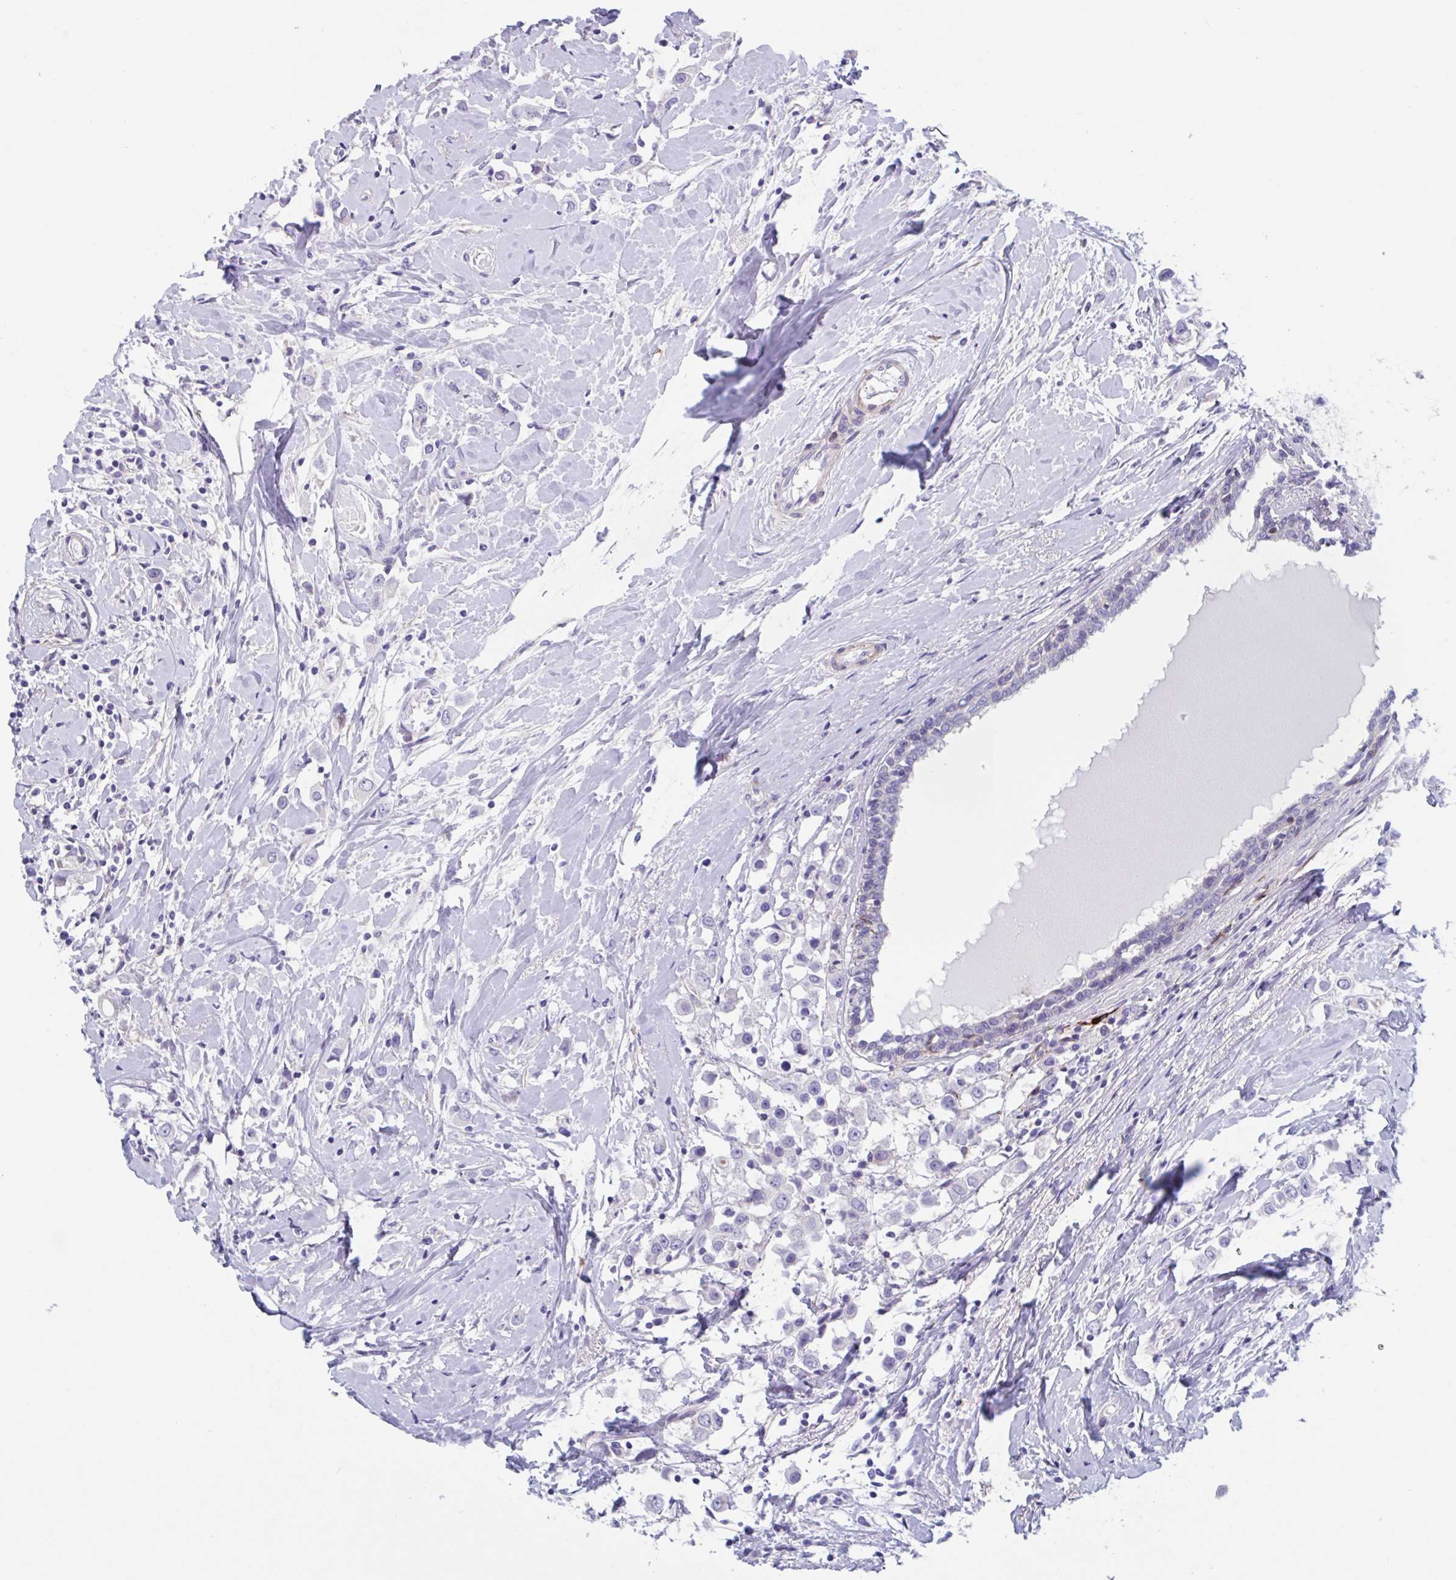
{"staining": {"intensity": "negative", "quantity": "none", "location": "none"}, "tissue": "breast cancer", "cell_type": "Tumor cells", "image_type": "cancer", "snomed": [{"axis": "morphology", "description": "Duct carcinoma"}, {"axis": "topography", "description": "Breast"}], "caption": "This micrograph is of breast cancer (invasive ductal carcinoma) stained with immunohistochemistry to label a protein in brown with the nuclei are counter-stained blue. There is no expression in tumor cells. (Brightfield microscopy of DAB IHC at high magnification).", "gene": "LPIN3", "patient": {"sex": "female", "age": 61}}